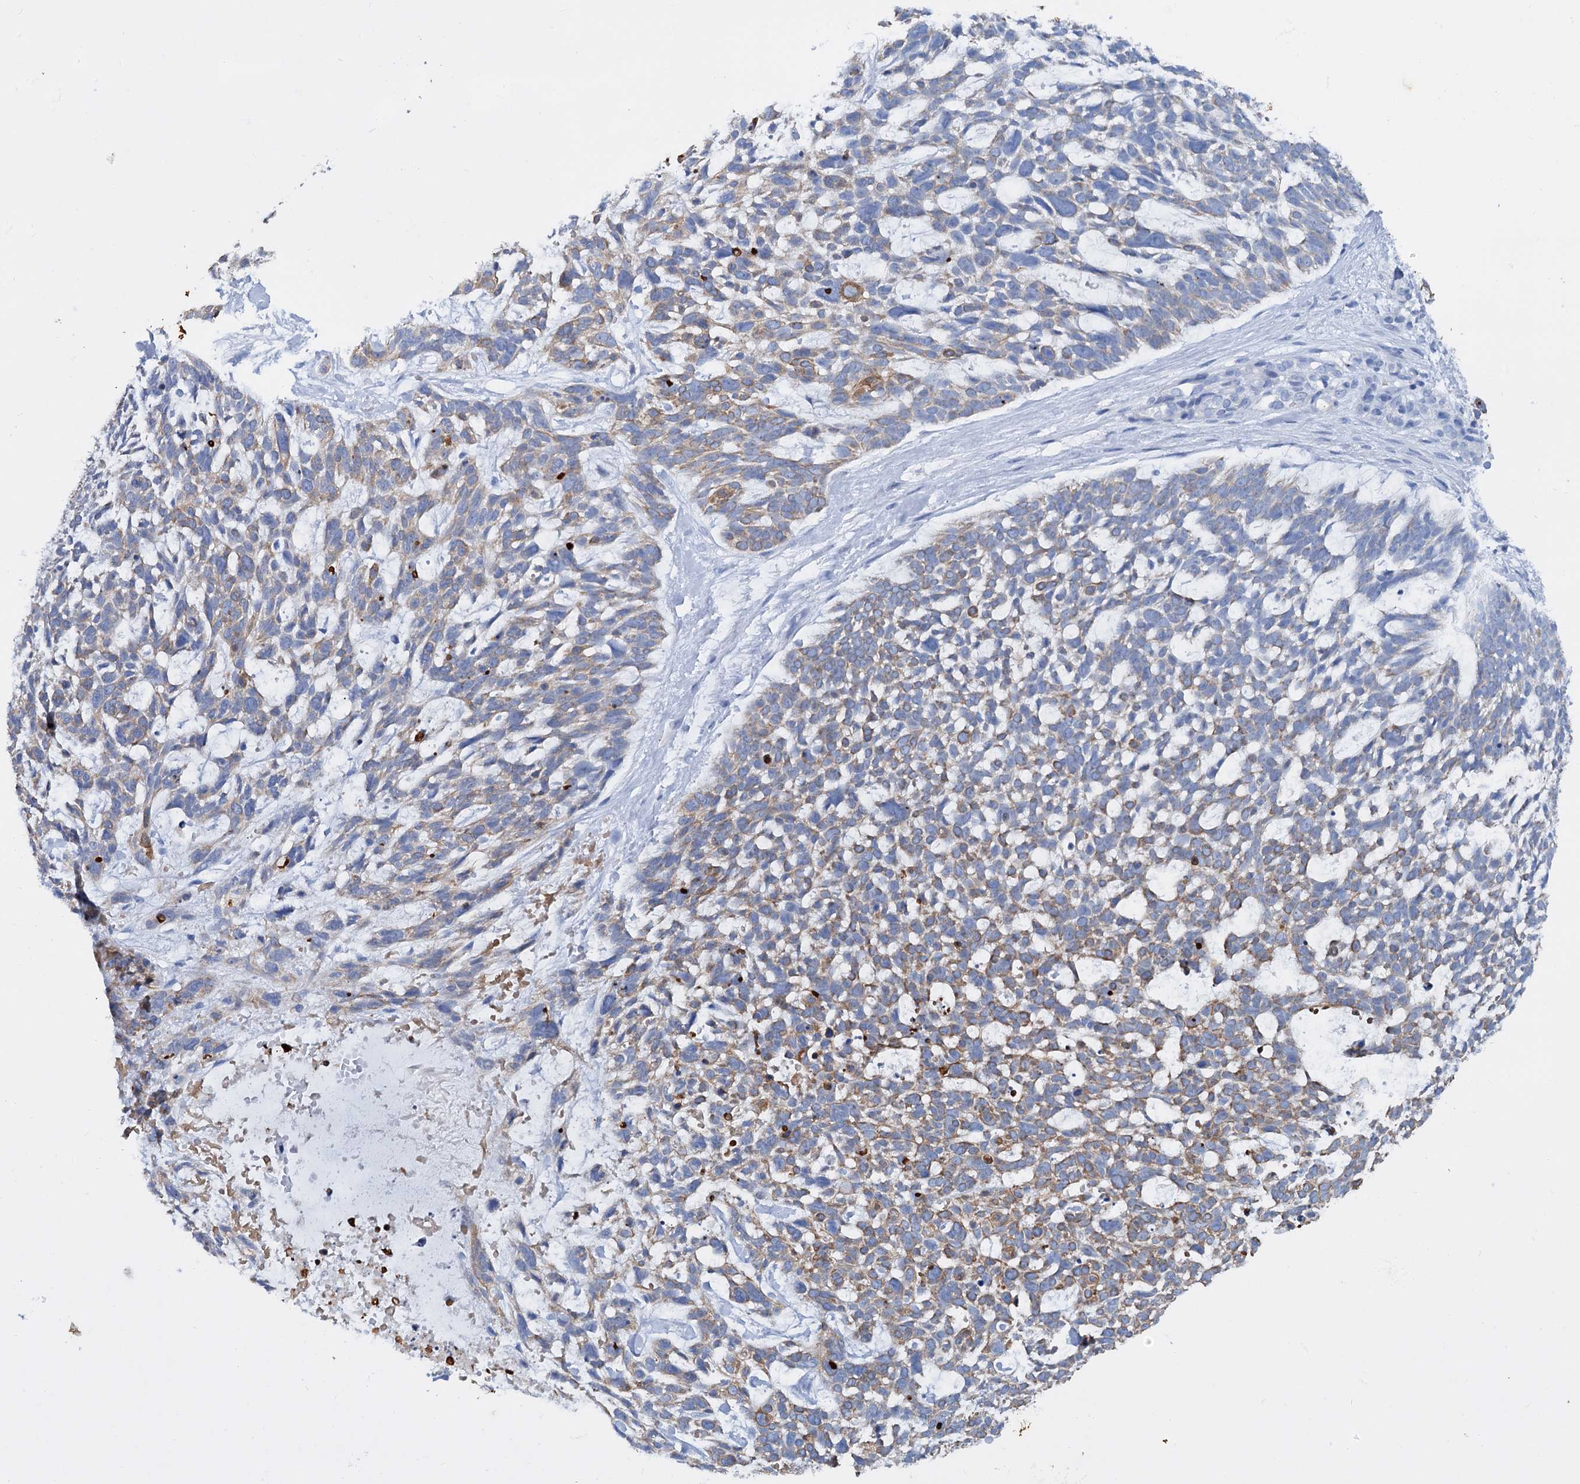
{"staining": {"intensity": "moderate", "quantity": "25%-75%", "location": "cytoplasmic/membranous"}, "tissue": "skin cancer", "cell_type": "Tumor cells", "image_type": "cancer", "snomed": [{"axis": "morphology", "description": "Basal cell carcinoma"}, {"axis": "topography", "description": "Skin"}], "caption": "Immunohistochemistry (IHC) histopathology image of human skin cancer stained for a protein (brown), which shows medium levels of moderate cytoplasmic/membranous positivity in approximately 25%-75% of tumor cells.", "gene": "FAAP20", "patient": {"sex": "male", "age": 88}}